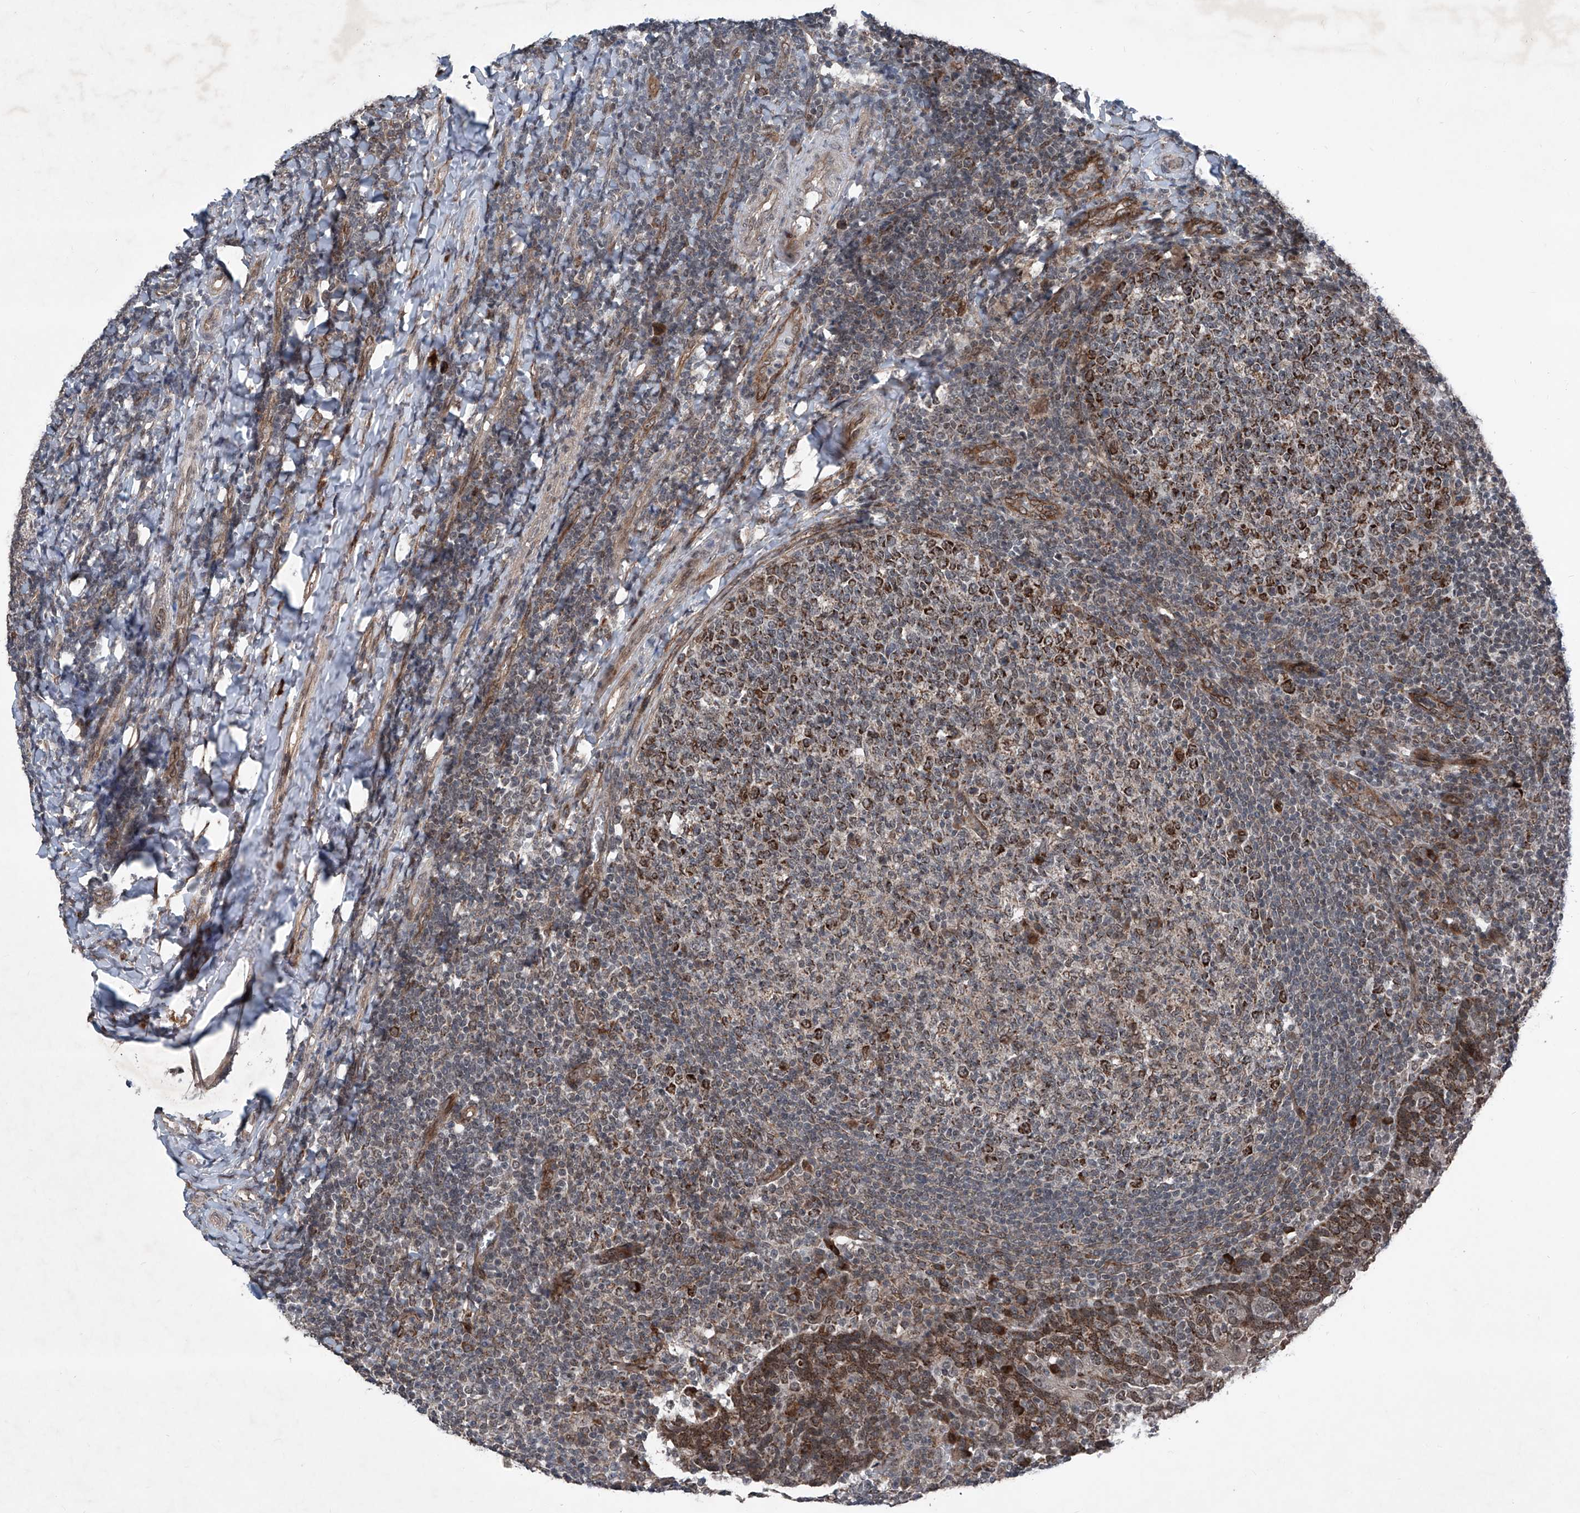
{"staining": {"intensity": "strong", "quantity": "25%-75%", "location": "cytoplasmic/membranous"}, "tissue": "tonsil", "cell_type": "Germinal center cells", "image_type": "normal", "snomed": [{"axis": "morphology", "description": "Normal tissue, NOS"}, {"axis": "topography", "description": "Tonsil"}], "caption": "A high amount of strong cytoplasmic/membranous positivity is appreciated in approximately 25%-75% of germinal center cells in unremarkable tonsil. The staining was performed using DAB (3,3'-diaminobenzidine) to visualize the protein expression in brown, while the nuclei were stained in blue with hematoxylin (Magnification: 20x).", "gene": "COA7", "patient": {"sex": "female", "age": 19}}